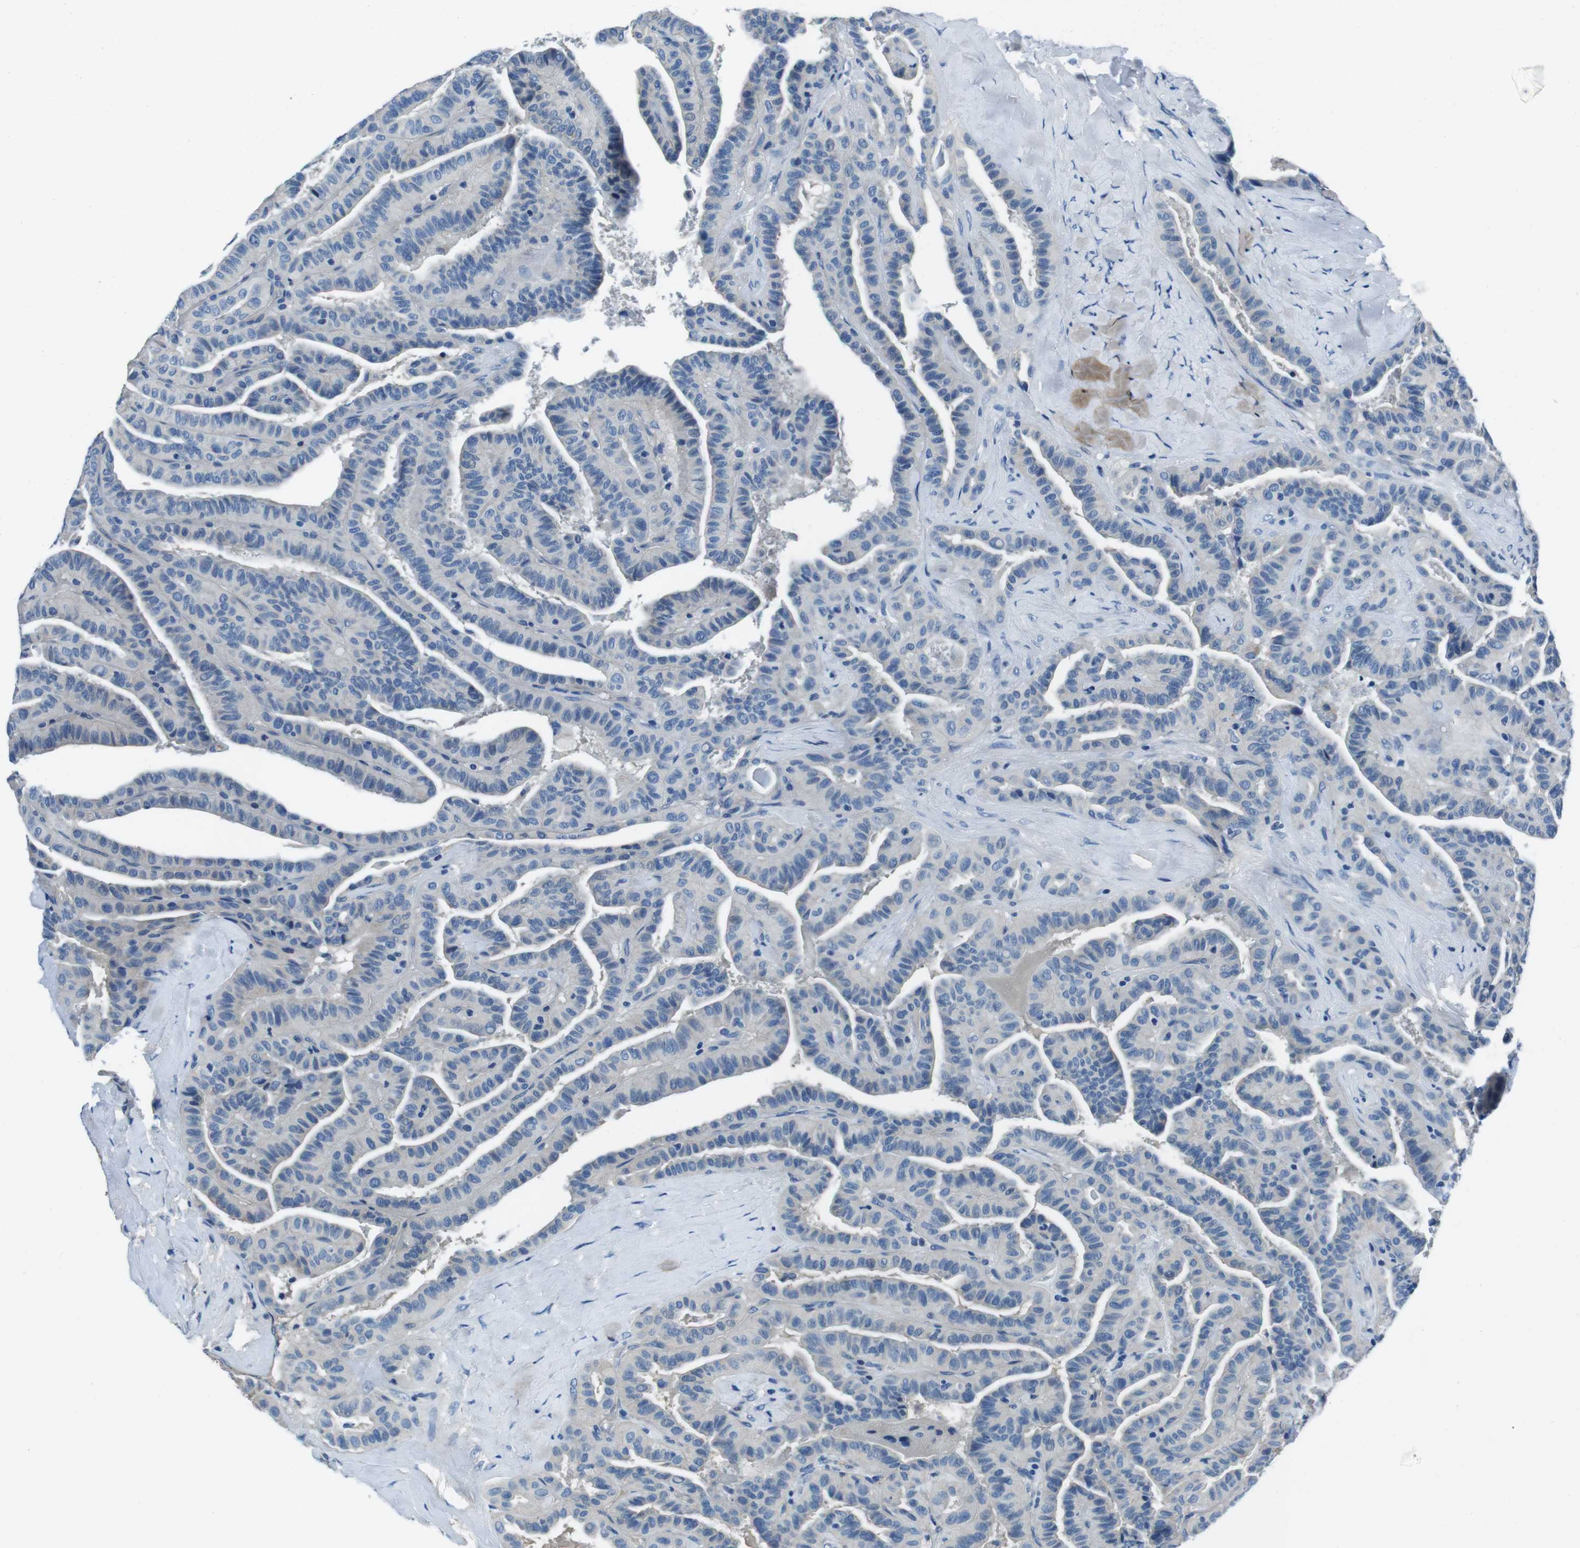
{"staining": {"intensity": "negative", "quantity": "none", "location": "none"}, "tissue": "thyroid cancer", "cell_type": "Tumor cells", "image_type": "cancer", "snomed": [{"axis": "morphology", "description": "Papillary adenocarcinoma, NOS"}, {"axis": "topography", "description": "Thyroid gland"}], "caption": "IHC of human papillary adenocarcinoma (thyroid) shows no expression in tumor cells.", "gene": "CASQ1", "patient": {"sex": "male", "age": 77}}